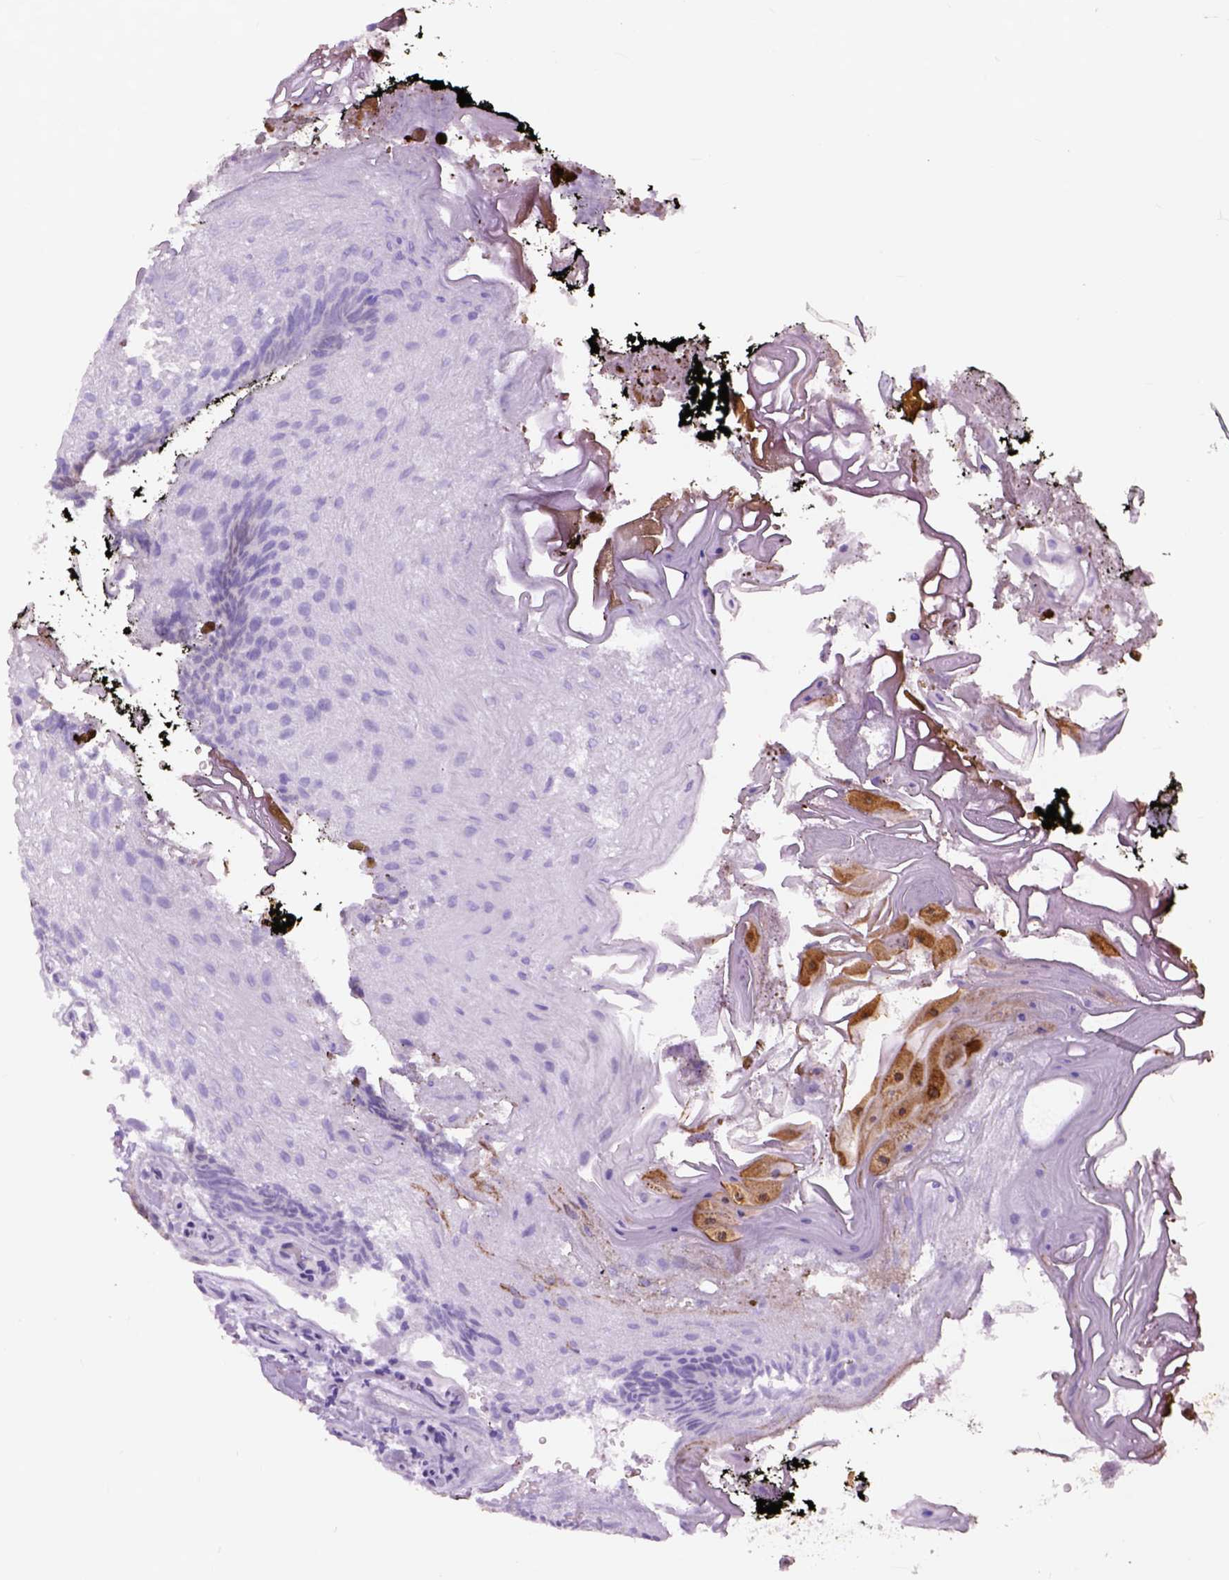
{"staining": {"intensity": "negative", "quantity": "none", "location": "none"}, "tissue": "oral mucosa", "cell_type": "Squamous epithelial cells", "image_type": "normal", "snomed": [{"axis": "morphology", "description": "Normal tissue, NOS"}, {"axis": "morphology", "description": "Squamous cell carcinoma, NOS"}, {"axis": "topography", "description": "Oral tissue"}, {"axis": "topography", "description": "Head-Neck"}], "caption": "IHC image of normal oral mucosa: human oral mucosa stained with DAB (3,3'-diaminobenzidine) exhibits no significant protein positivity in squamous epithelial cells.", "gene": "AXDND1", "patient": {"sex": "male", "age": 69}}